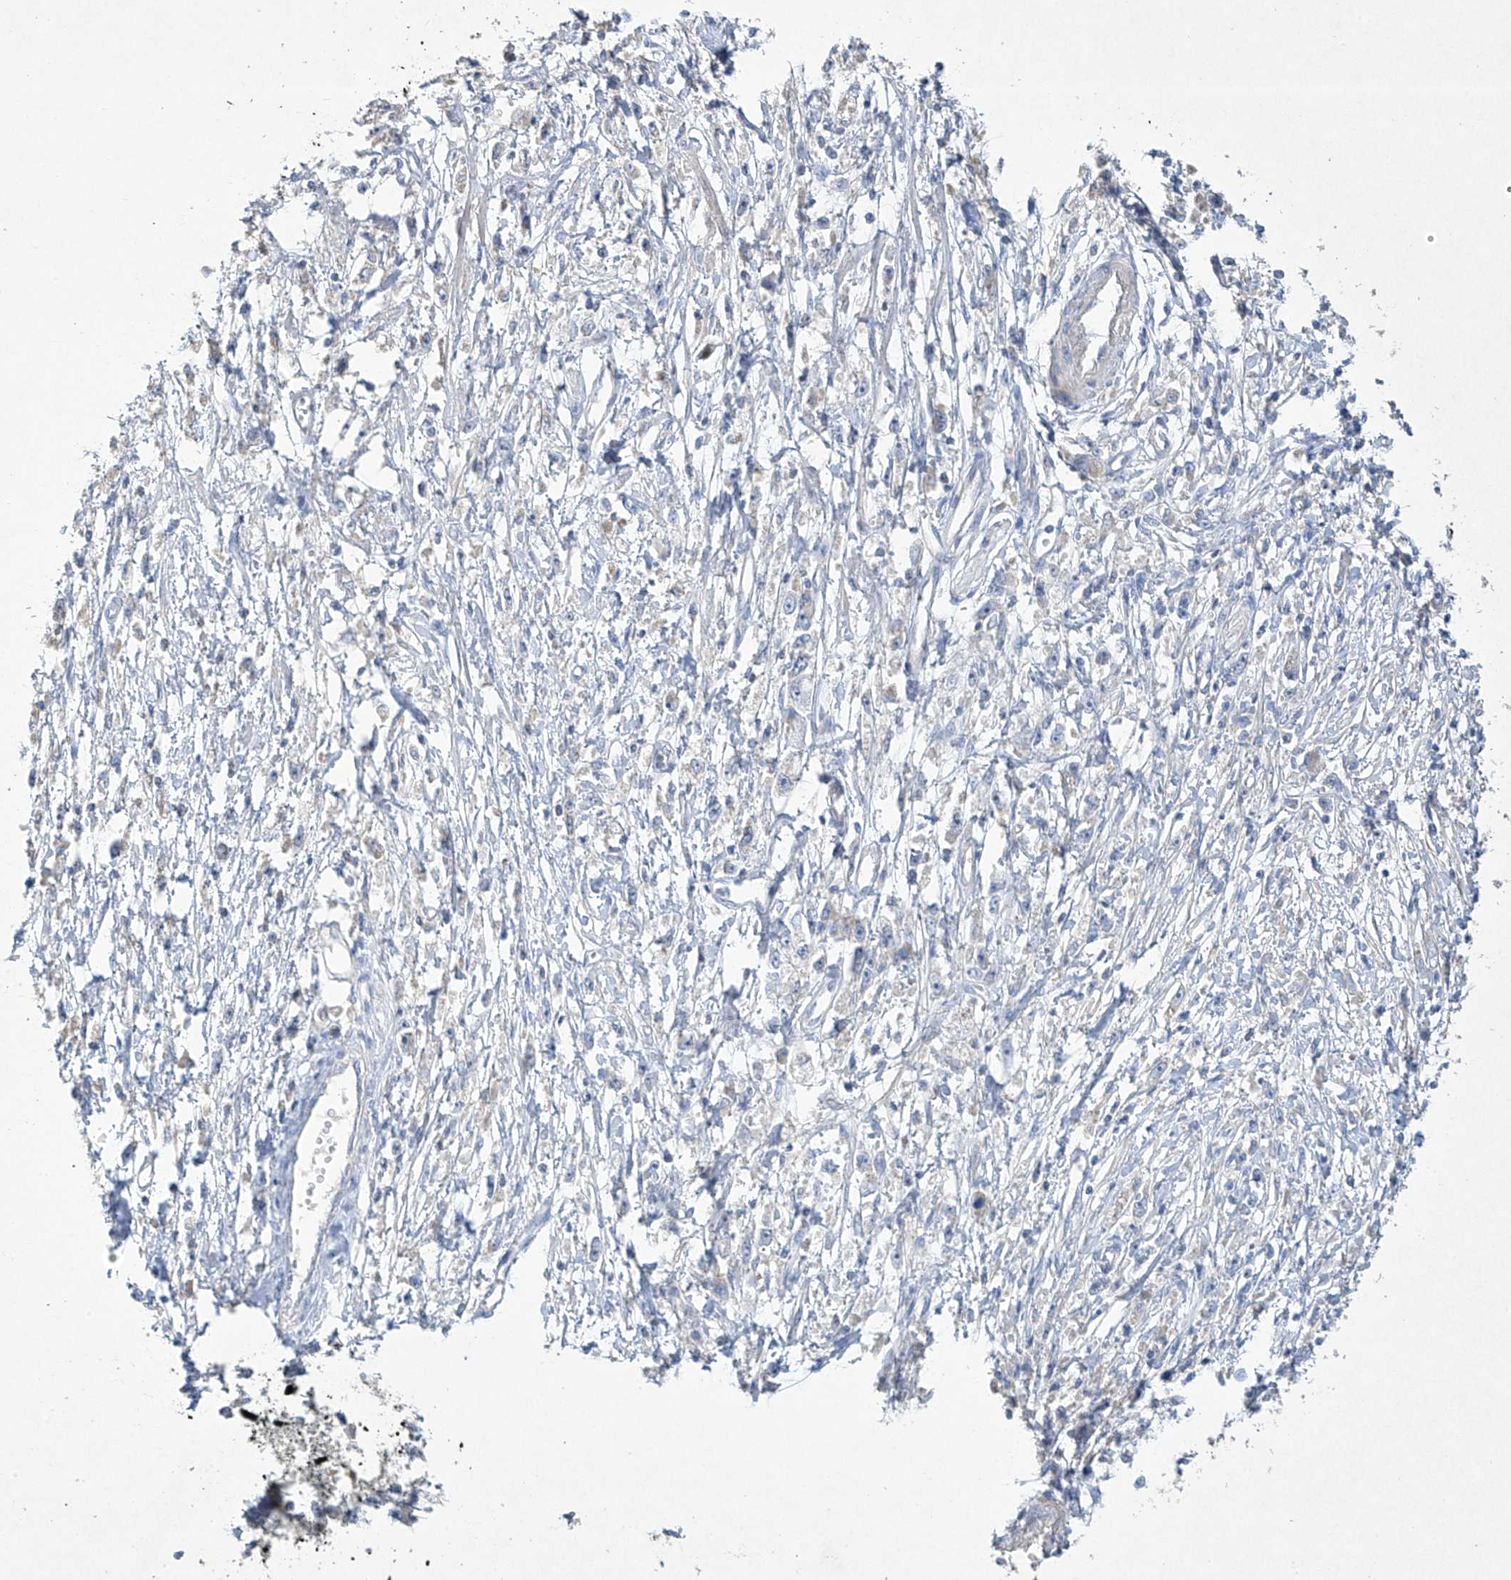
{"staining": {"intensity": "negative", "quantity": "none", "location": "none"}, "tissue": "stomach cancer", "cell_type": "Tumor cells", "image_type": "cancer", "snomed": [{"axis": "morphology", "description": "Adenocarcinoma, NOS"}, {"axis": "topography", "description": "Stomach"}], "caption": "Stomach adenocarcinoma was stained to show a protein in brown. There is no significant staining in tumor cells.", "gene": "PRSS12", "patient": {"sex": "female", "age": 59}}